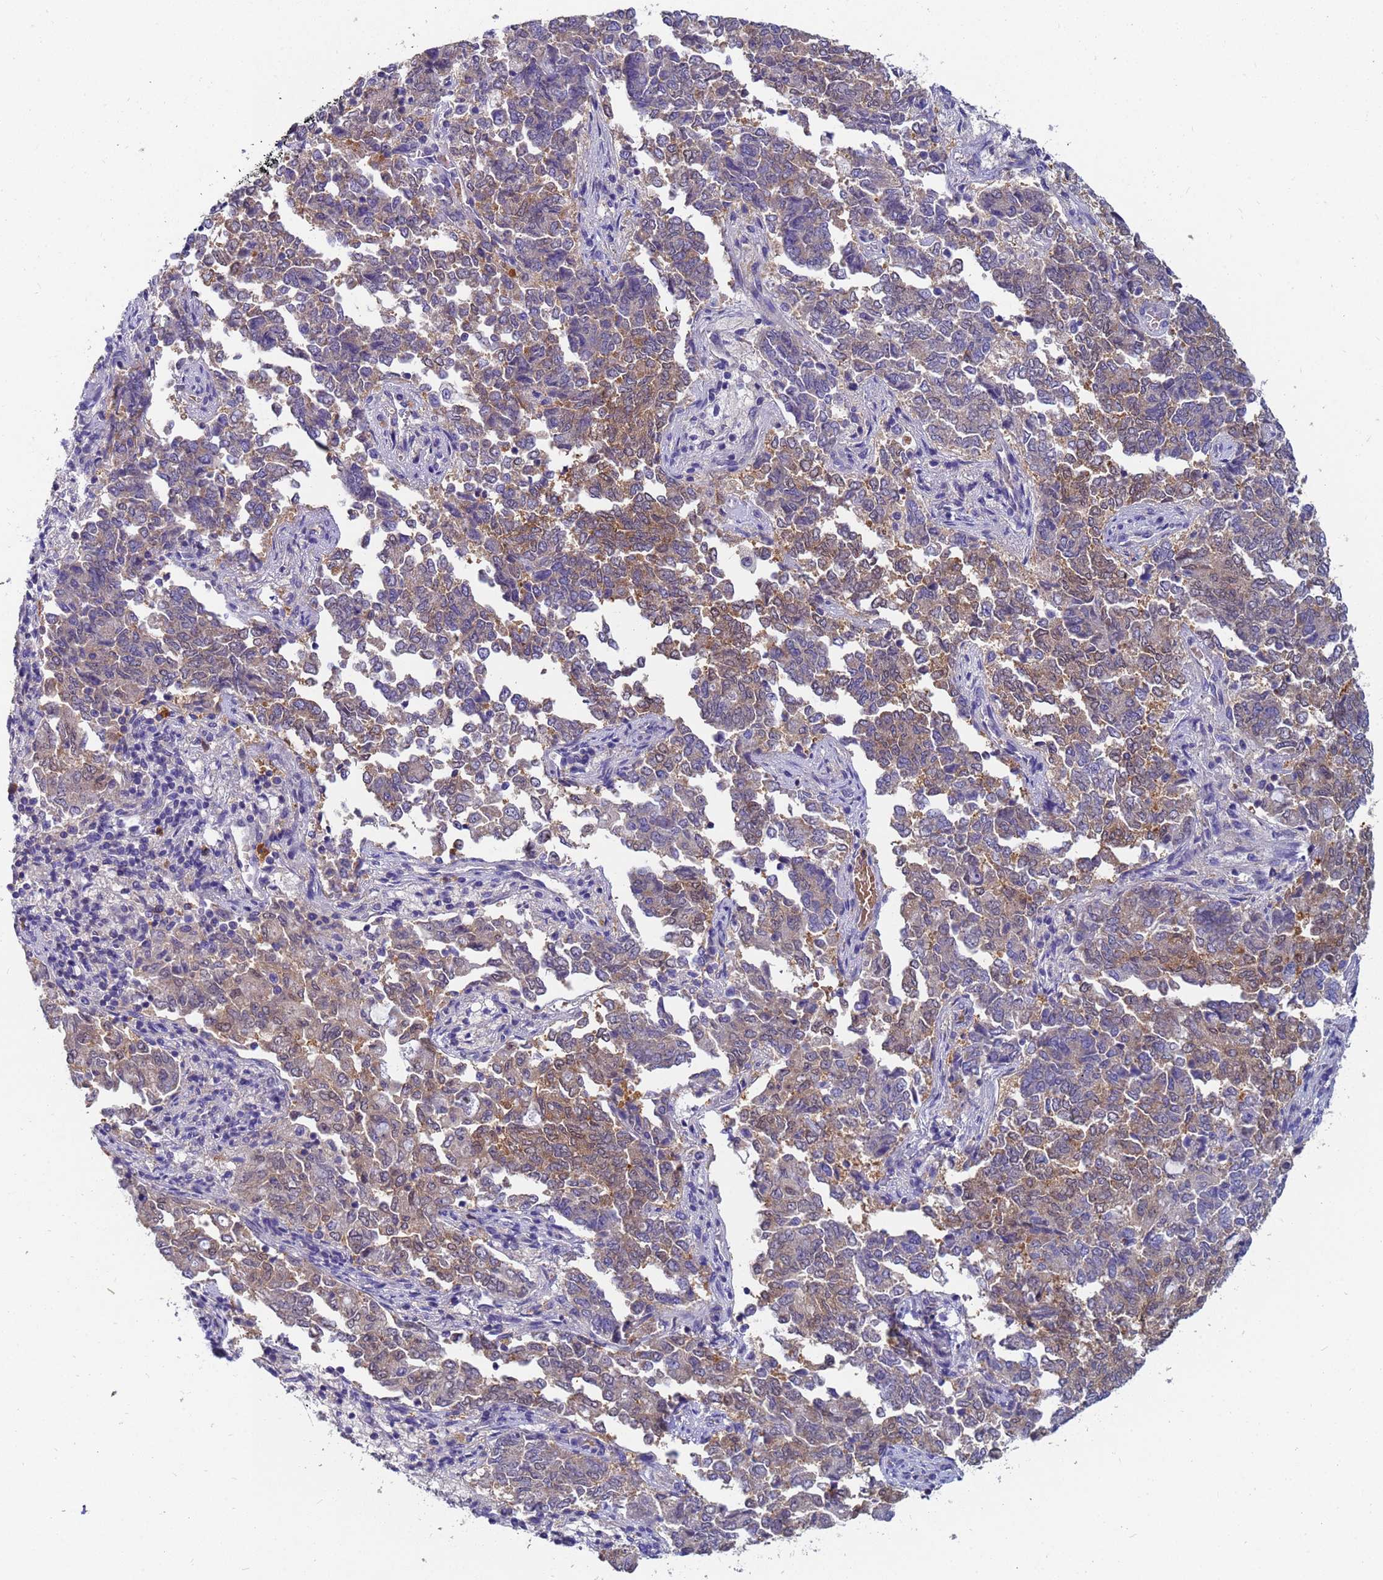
{"staining": {"intensity": "moderate", "quantity": ">75%", "location": "cytoplasmic/membranous"}, "tissue": "endometrial cancer", "cell_type": "Tumor cells", "image_type": "cancer", "snomed": [{"axis": "morphology", "description": "Adenocarcinoma, NOS"}, {"axis": "topography", "description": "Endometrium"}], "caption": "Endometrial adenocarcinoma tissue shows moderate cytoplasmic/membranous staining in about >75% of tumor cells, visualized by immunohistochemistry.", "gene": "TTLL11", "patient": {"sex": "female", "age": 80}}